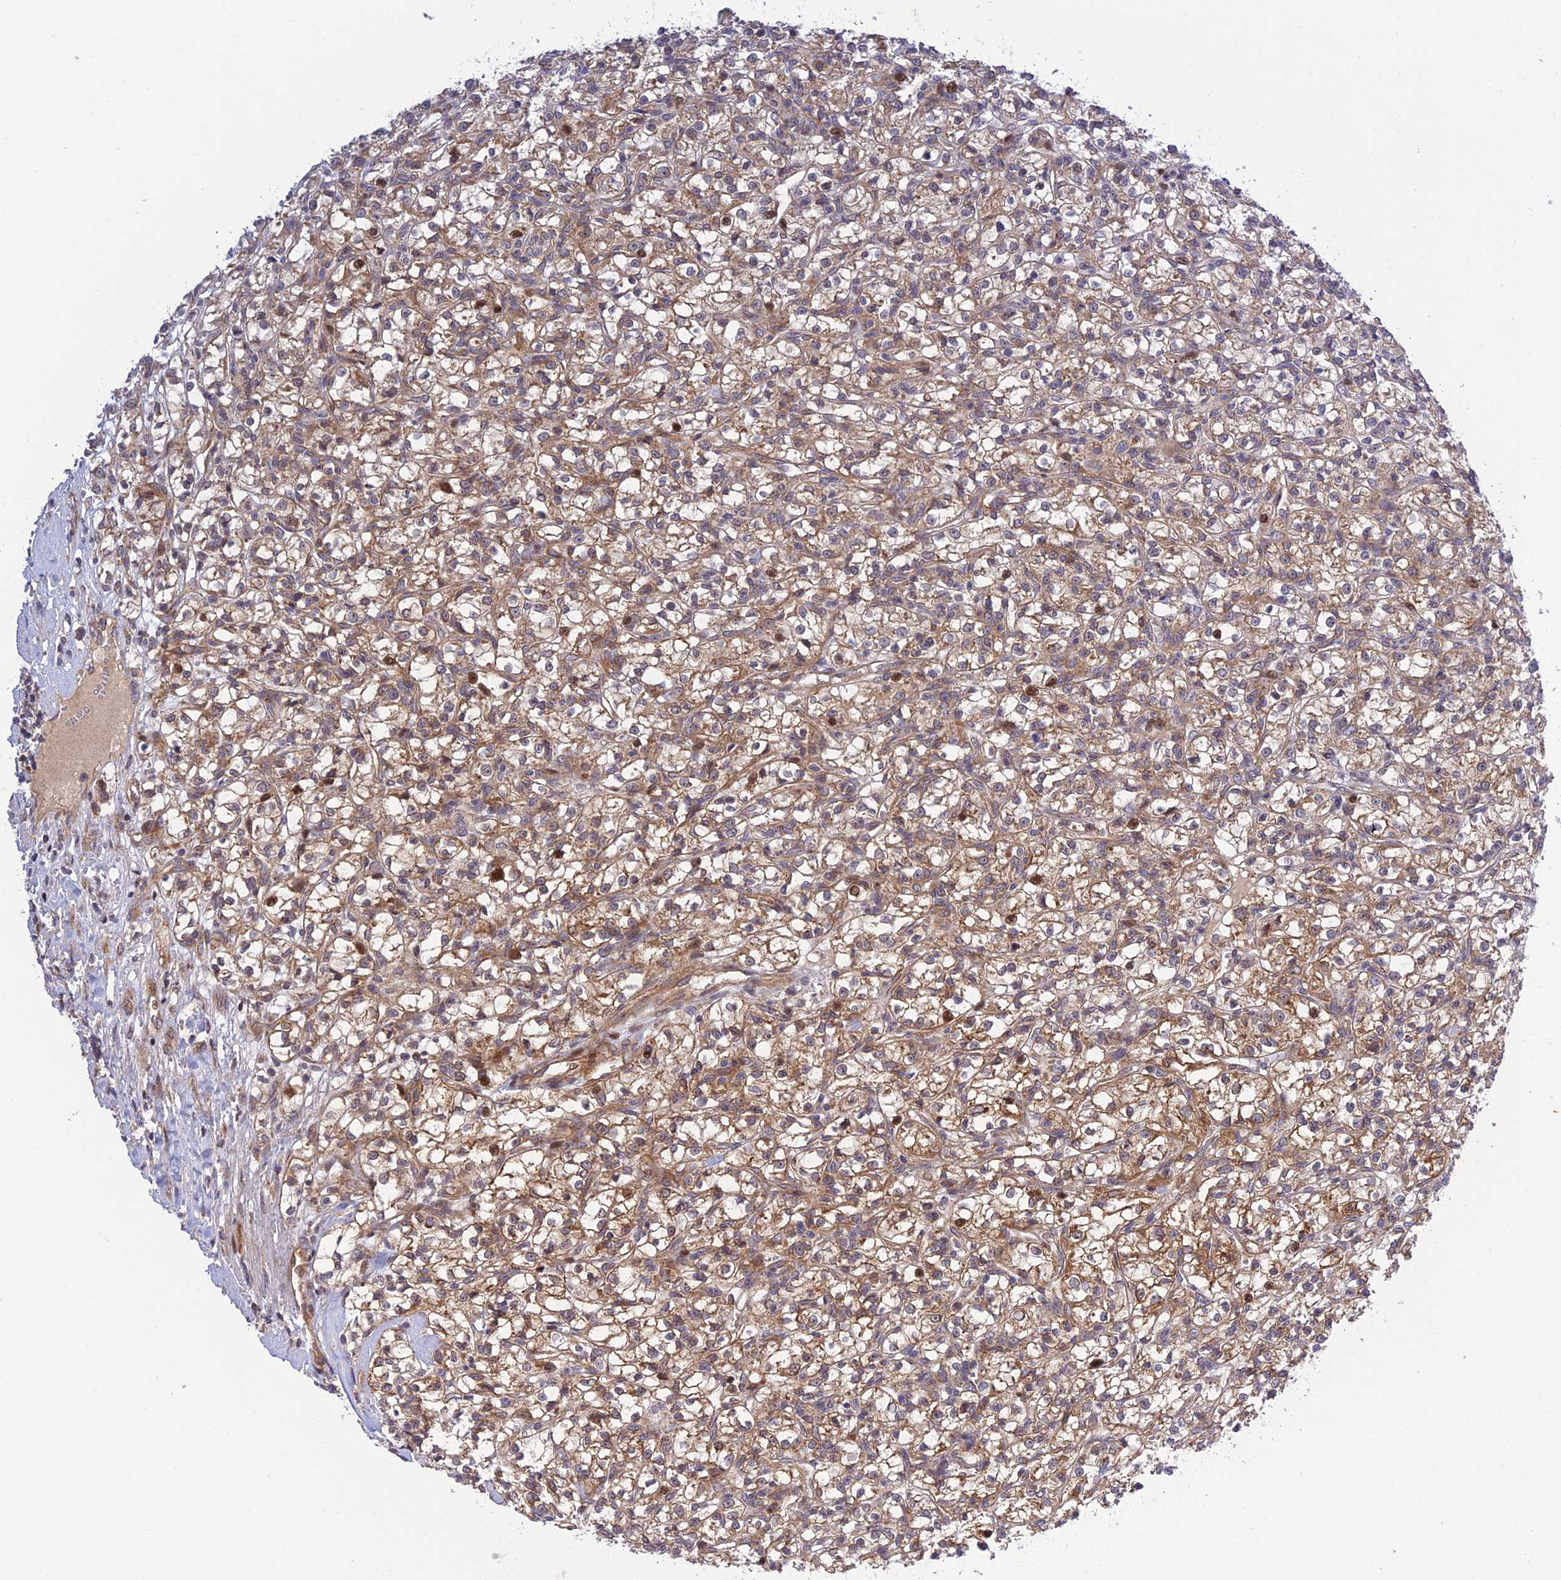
{"staining": {"intensity": "moderate", "quantity": ">75%", "location": "cytoplasmic/membranous"}, "tissue": "renal cancer", "cell_type": "Tumor cells", "image_type": "cancer", "snomed": [{"axis": "morphology", "description": "Adenocarcinoma, NOS"}, {"axis": "topography", "description": "Kidney"}], "caption": "This is an image of immunohistochemistry staining of renal cancer (adenocarcinoma), which shows moderate positivity in the cytoplasmic/membranous of tumor cells.", "gene": "PLEKHG2", "patient": {"sex": "female", "age": 59}}